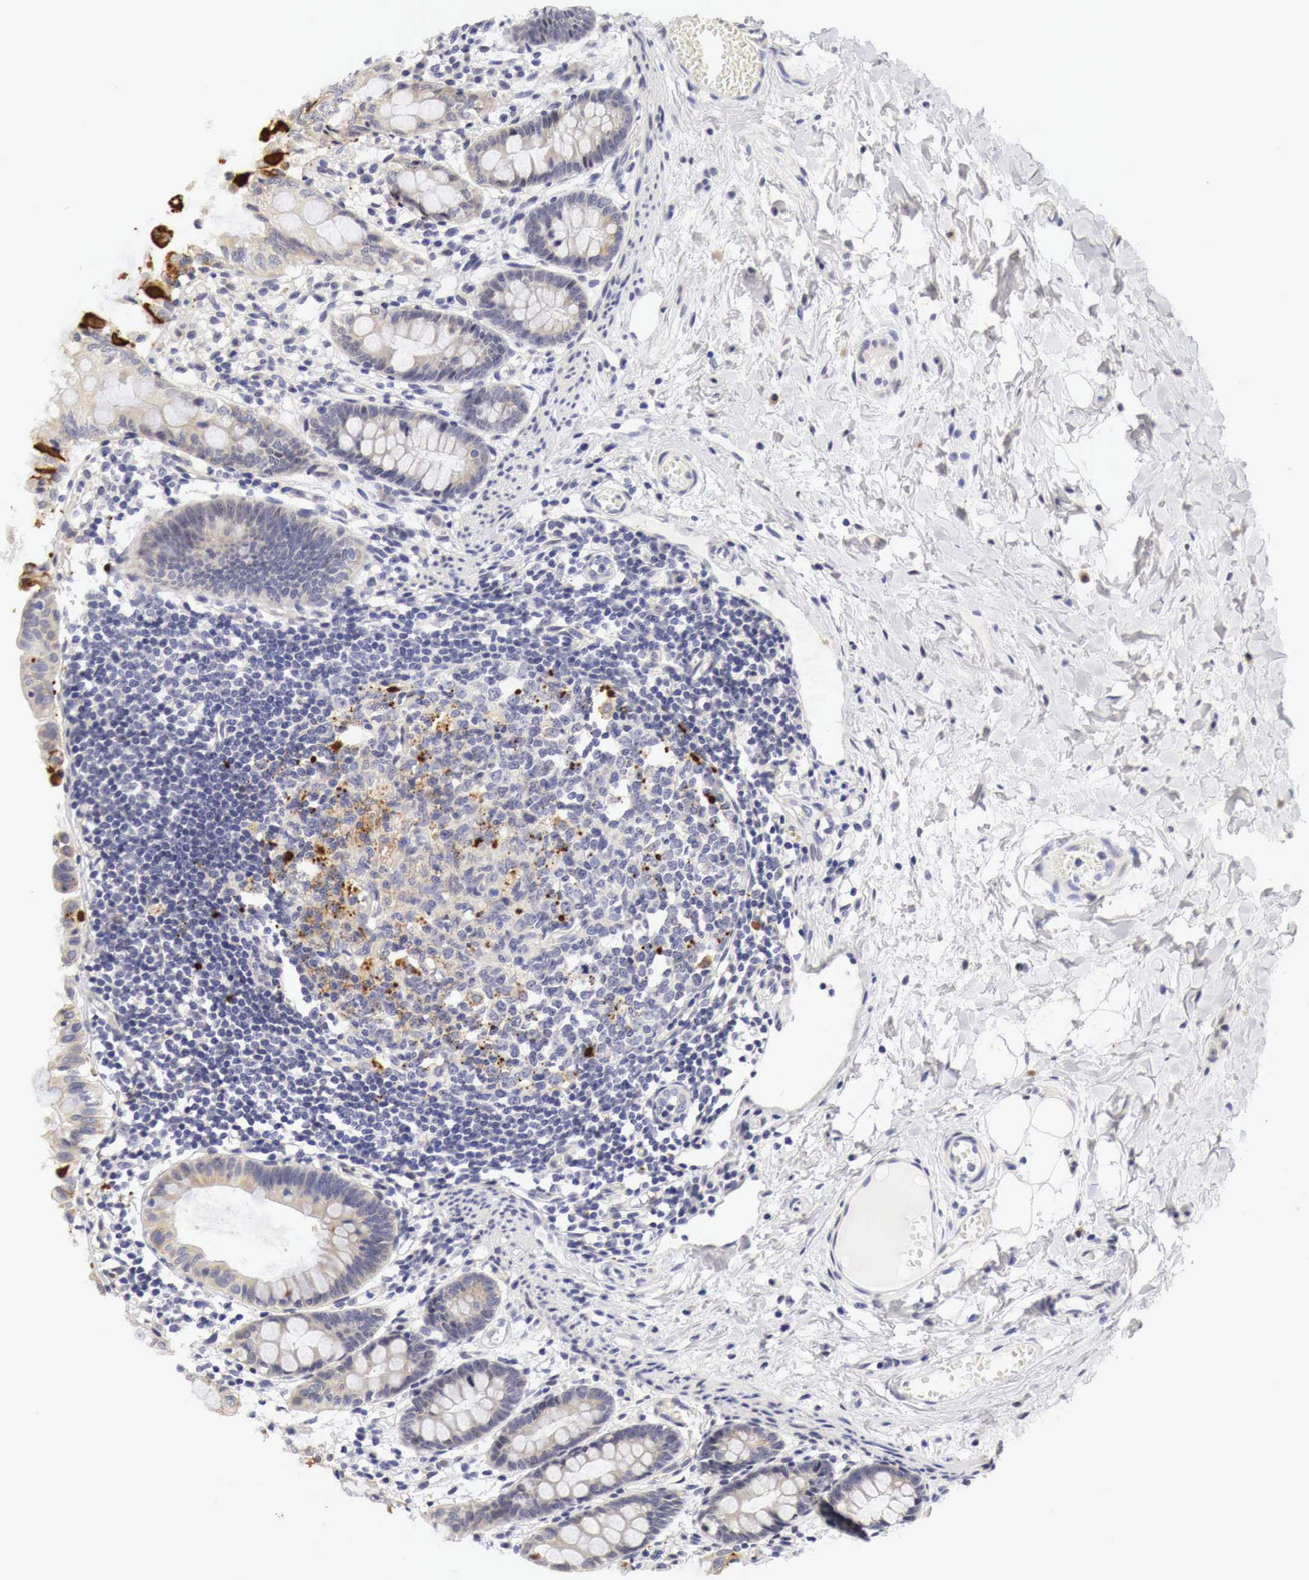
{"staining": {"intensity": "negative", "quantity": "none", "location": "none"}, "tissue": "colon", "cell_type": "Endothelial cells", "image_type": "normal", "snomed": [{"axis": "morphology", "description": "Normal tissue, NOS"}, {"axis": "topography", "description": "Colon"}], "caption": "Immunohistochemistry micrograph of normal colon: human colon stained with DAB (3,3'-diaminobenzidine) exhibits no significant protein staining in endothelial cells. (Brightfield microscopy of DAB (3,3'-diaminobenzidine) immunohistochemistry (IHC) at high magnification).", "gene": "CASP3", "patient": {"sex": "male", "age": 1}}